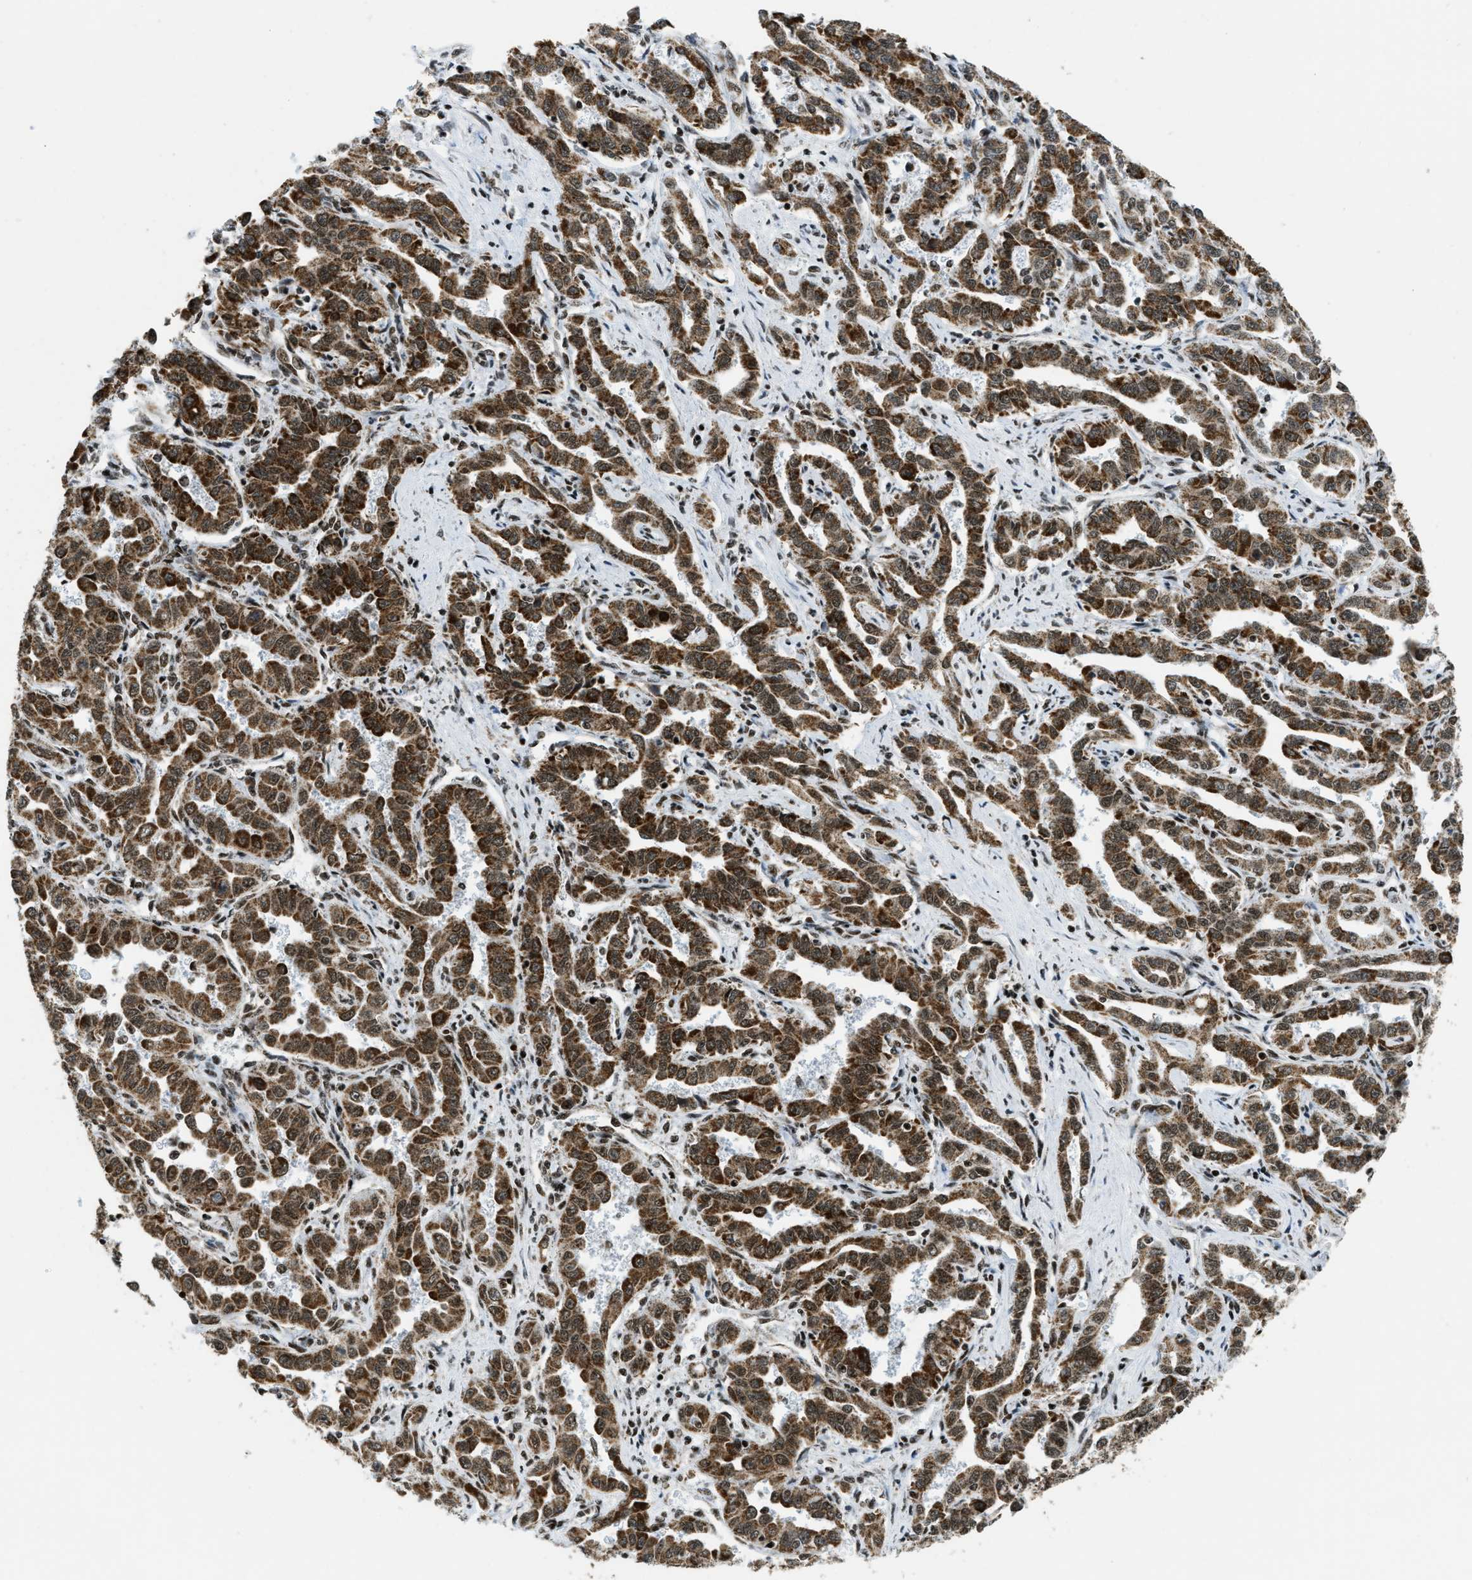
{"staining": {"intensity": "moderate", "quantity": ">75%", "location": "cytoplasmic/membranous,nuclear"}, "tissue": "liver cancer", "cell_type": "Tumor cells", "image_type": "cancer", "snomed": [{"axis": "morphology", "description": "Cholangiocarcinoma"}, {"axis": "topography", "description": "Liver"}], "caption": "Protein positivity by immunohistochemistry (IHC) demonstrates moderate cytoplasmic/membranous and nuclear expression in approximately >75% of tumor cells in liver cholangiocarcinoma.", "gene": "GABPB1", "patient": {"sex": "male", "age": 59}}